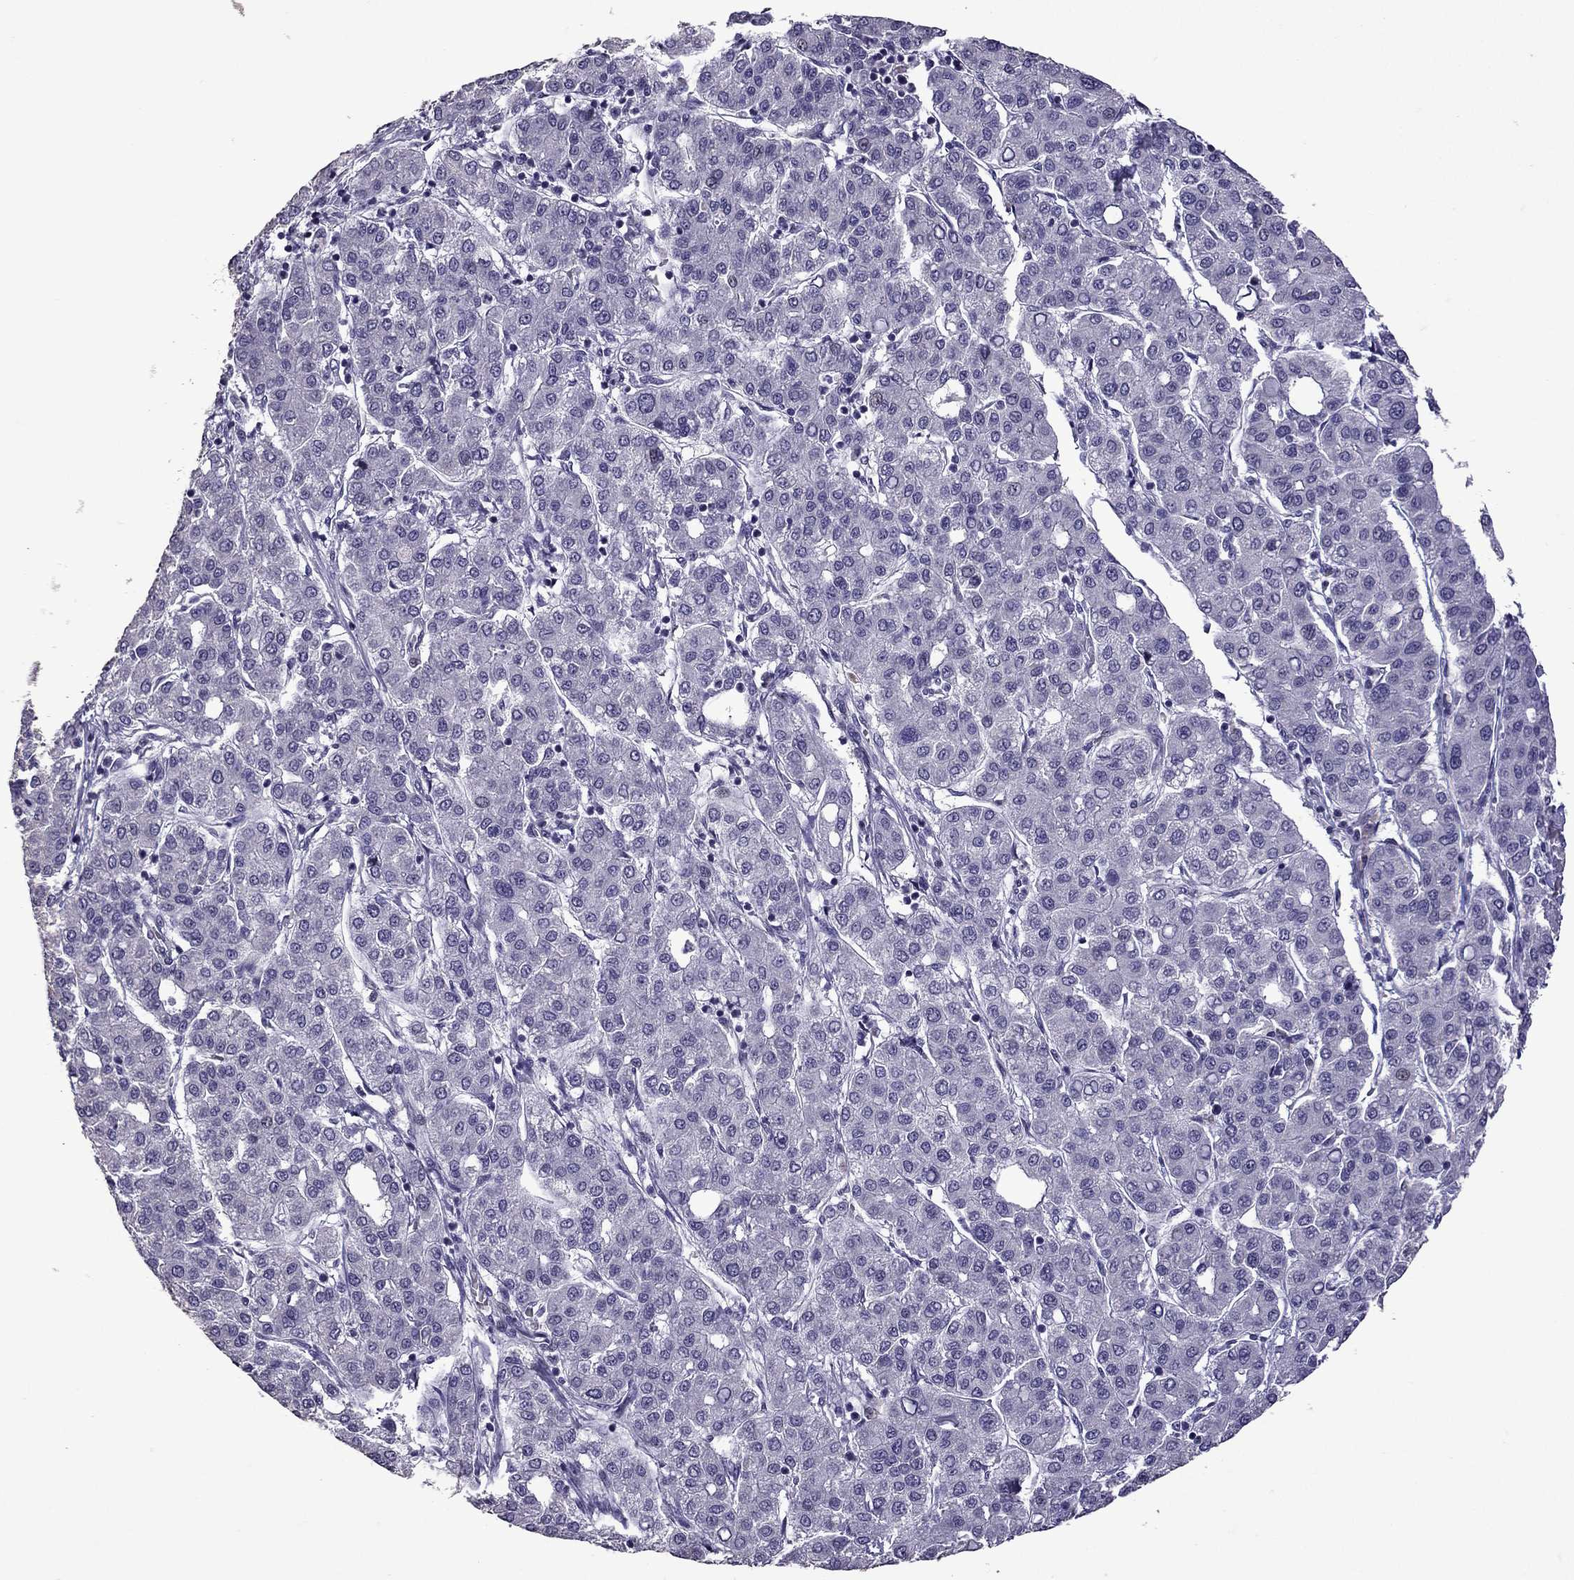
{"staining": {"intensity": "negative", "quantity": "none", "location": "none"}, "tissue": "liver cancer", "cell_type": "Tumor cells", "image_type": "cancer", "snomed": [{"axis": "morphology", "description": "Carcinoma, Hepatocellular, NOS"}, {"axis": "topography", "description": "Liver"}], "caption": "Tumor cells show no significant protein positivity in liver cancer (hepatocellular carcinoma).", "gene": "TTN", "patient": {"sex": "male", "age": 65}}